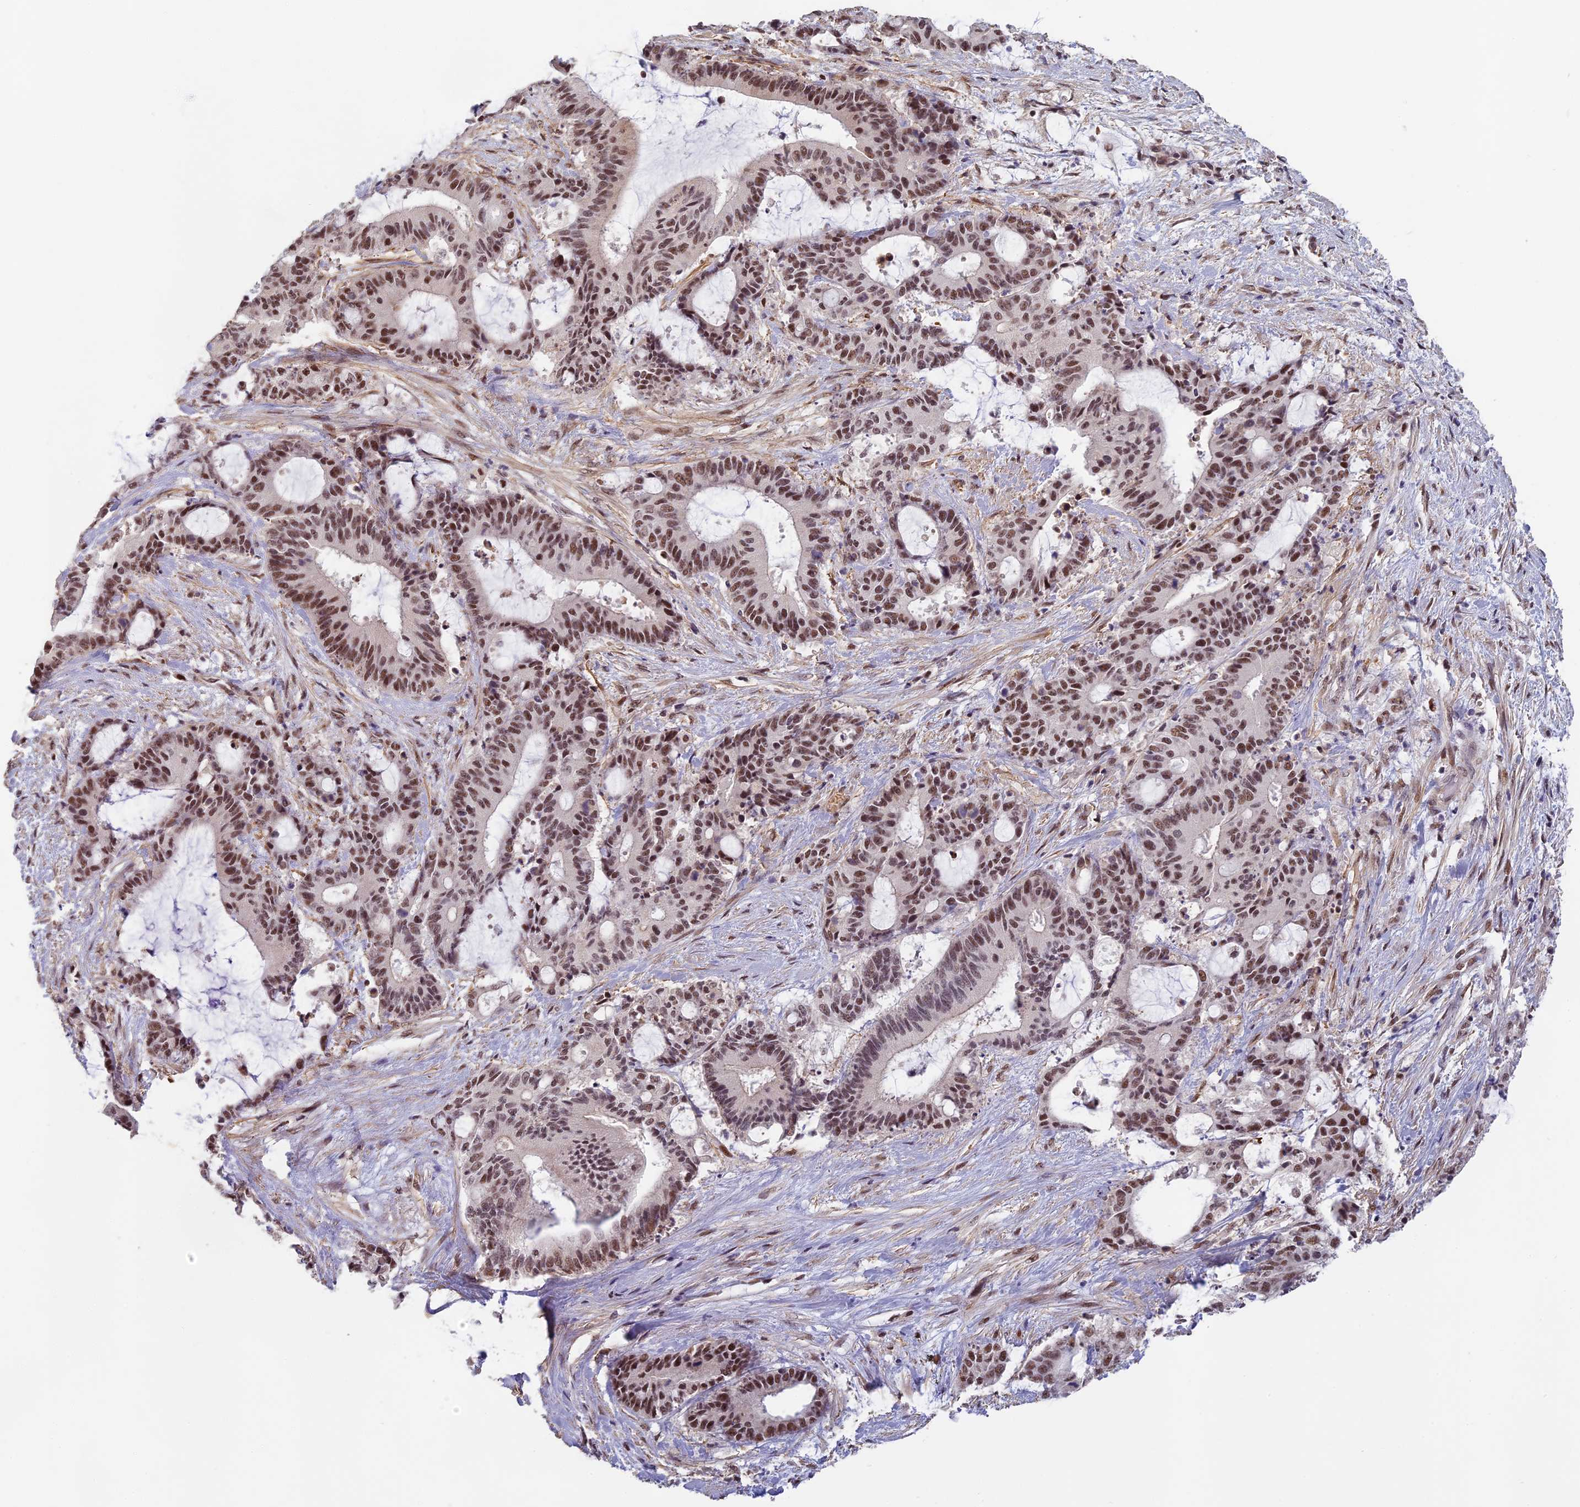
{"staining": {"intensity": "moderate", "quantity": ">75%", "location": "nuclear"}, "tissue": "liver cancer", "cell_type": "Tumor cells", "image_type": "cancer", "snomed": [{"axis": "morphology", "description": "Normal tissue, NOS"}, {"axis": "morphology", "description": "Cholangiocarcinoma"}, {"axis": "topography", "description": "Liver"}, {"axis": "topography", "description": "Peripheral nerve tissue"}], "caption": "Liver cancer (cholangiocarcinoma) tissue shows moderate nuclear expression in approximately >75% of tumor cells", "gene": "MORF4L1", "patient": {"sex": "female", "age": 73}}